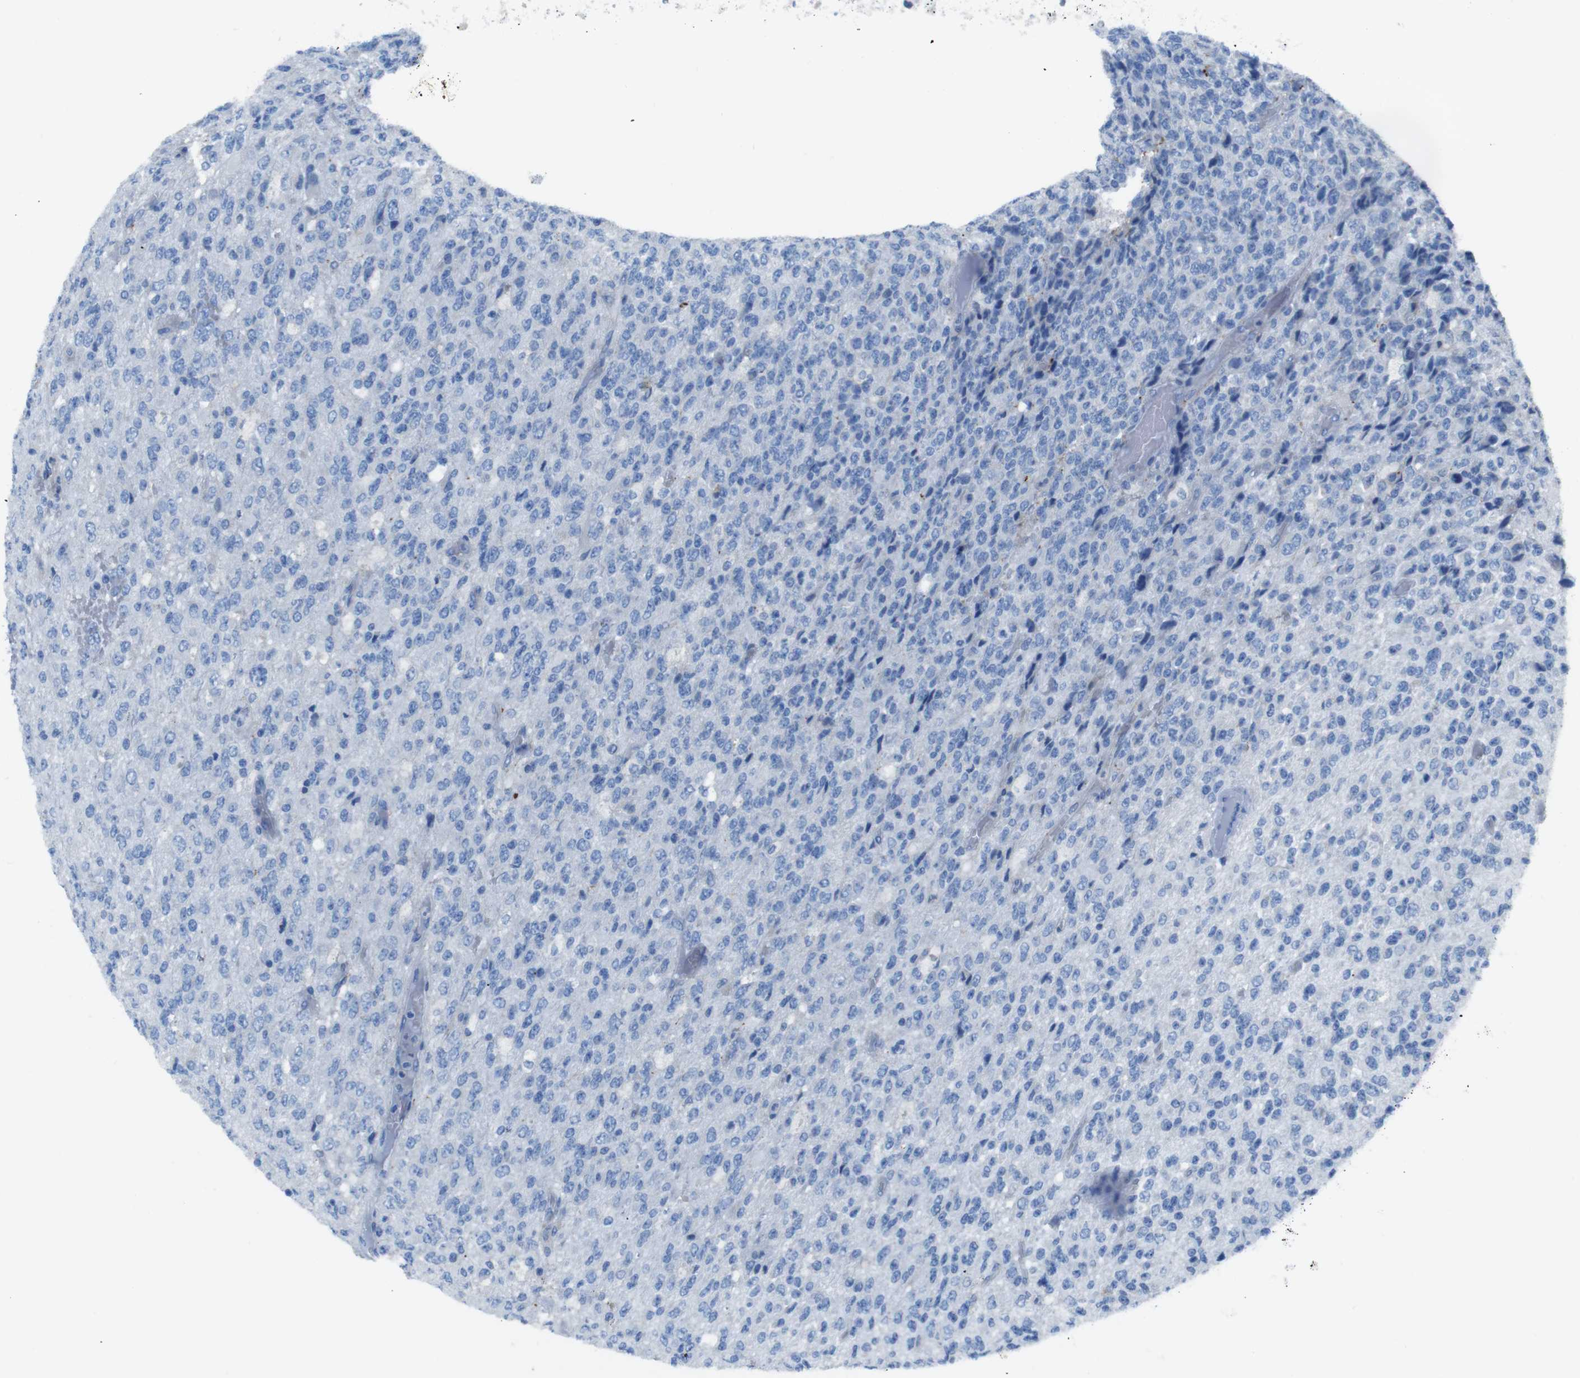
{"staining": {"intensity": "negative", "quantity": "none", "location": "none"}, "tissue": "glioma", "cell_type": "Tumor cells", "image_type": "cancer", "snomed": [{"axis": "morphology", "description": "Glioma, malignant, High grade"}, {"axis": "topography", "description": "pancreas cauda"}], "caption": "The histopathology image demonstrates no significant staining in tumor cells of malignant glioma (high-grade).", "gene": "CYP2C8", "patient": {"sex": "male", "age": 60}}